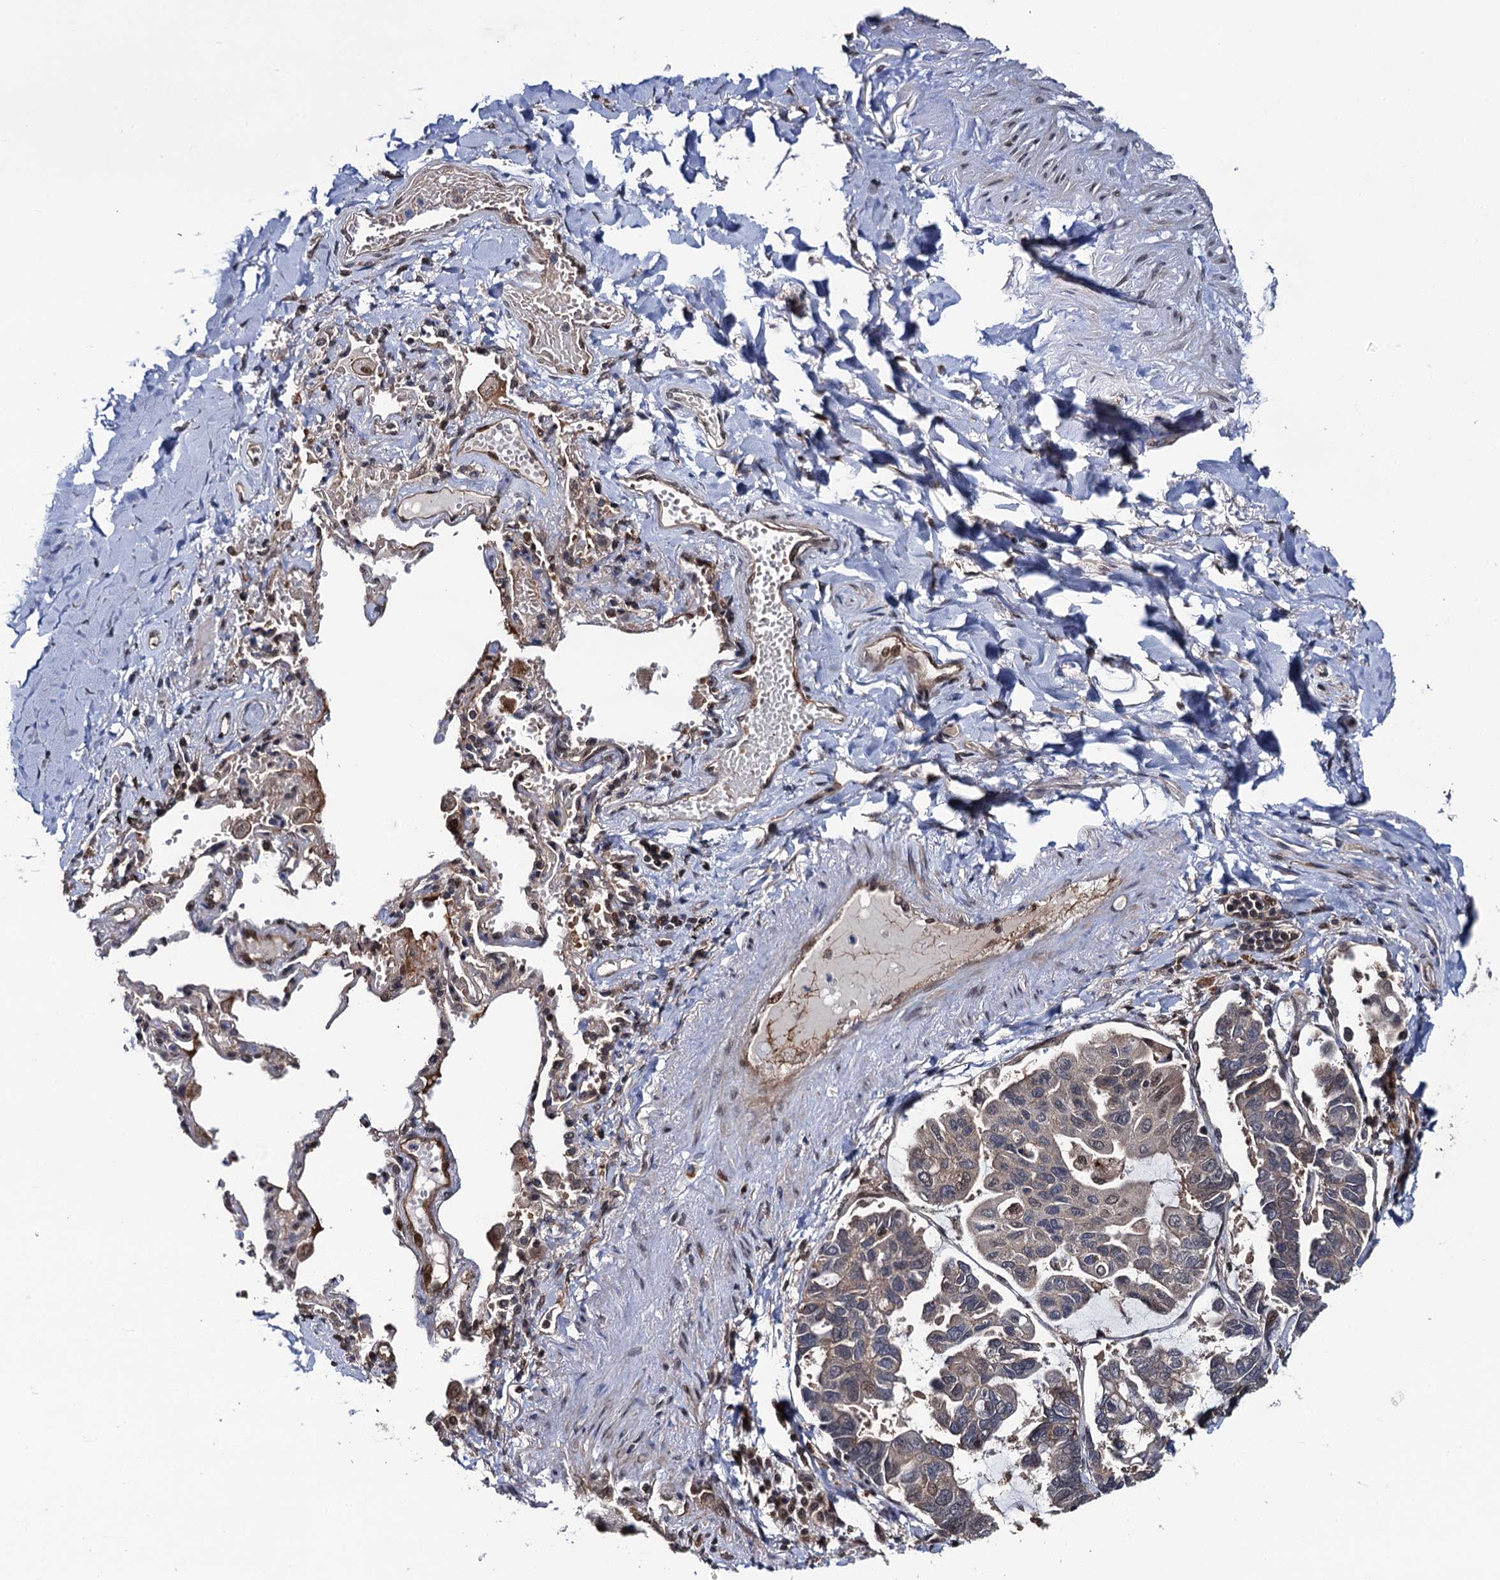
{"staining": {"intensity": "weak", "quantity": "25%-75%", "location": "cytoplasmic/membranous"}, "tissue": "lung cancer", "cell_type": "Tumor cells", "image_type": "cancer", "snomed": [{"axis": "morphology", "description": "Adenocarcinoma, NOS"}, {"axis": "topography", "description": "Lung"}], "caption": "Immunohistochemistry (DAB) staining of lung cancer exhibits weak cytoplasmic/membranous protein positivity in about 25%-75% of tumor cells.", "gene": "CDC23", "patient": {"sex": "male", "age": 64}}